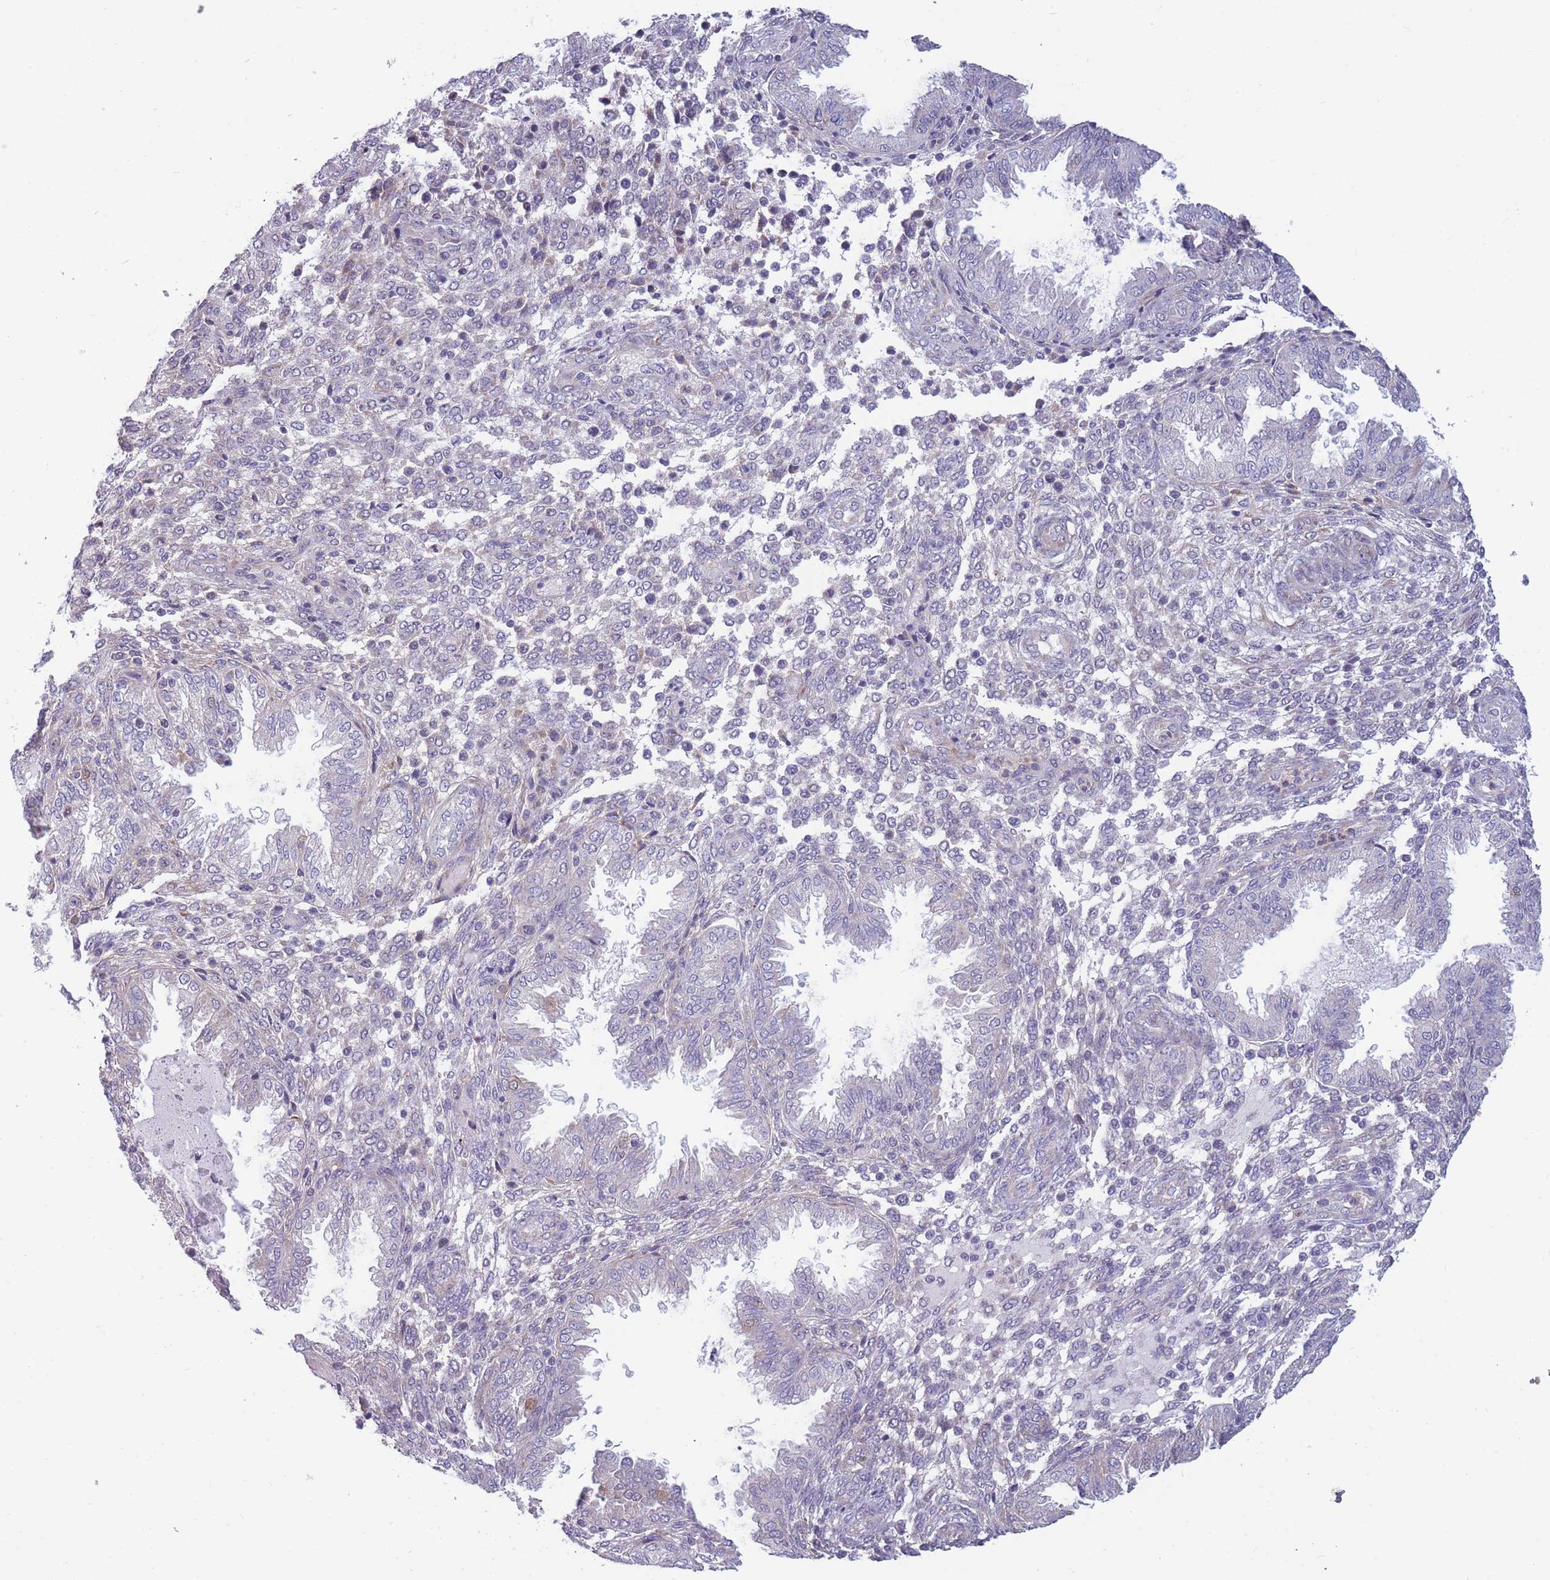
{"staining": {"intensity": "negative", "quantity": "none", "location": "none"}, "tissue": "endometrium", "cell_type": "Cells in endometrial stroma", "image_type": "normal", "snomed": [{"axis": "morphology", "description": "Normal tissue, NOS"}, {"axis": "topography", "description": "Endometrium"}], "caption": "High magnification brightfield microscopy of normal endometrium stained with DAB (brown) and counterstained with hematoxylin (blue): cells in endometrial stroma show no significant staining.", "gene": "NDUFAF6", "patient": {"sex": "female", "age": 33}}